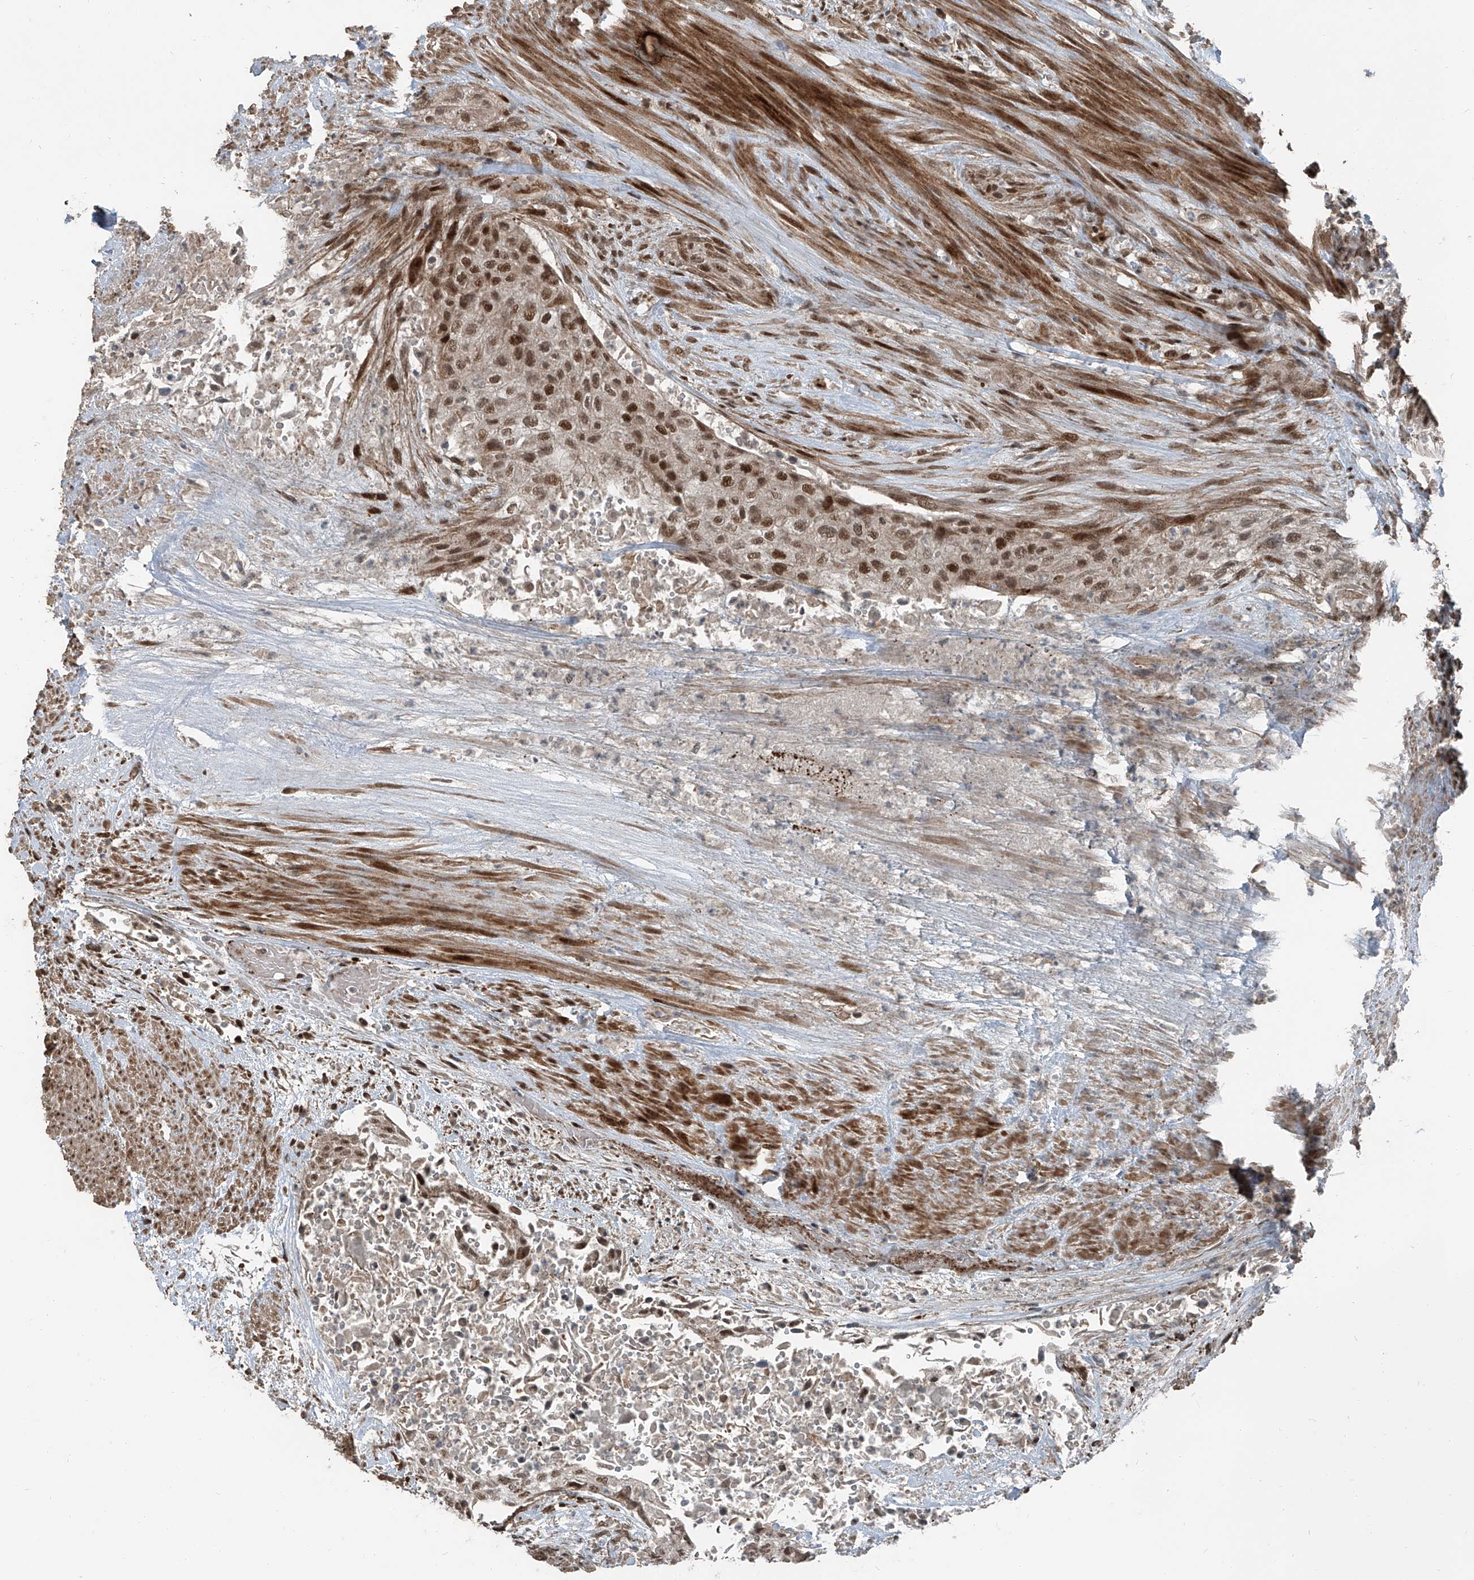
{"staining": {"intensity": "moderate", "quantity": ">75%", "location": "nuclear"}, "tissue": "urothelial cancer", "cell_type": "Tumor cells", "image_type": "cancer", "snomed": [{"axis": "morphology", "description": "Urothelial carcinoma, High grade"}, {"axis": "topography", "description": "Urinary bladder"}], "caption": "Human urothelial cancer stained for a protein (brown) reveals moderate nuclear positive expression in about >75% of tumor cells.", "gene": "ZNF570", "patient": {"sex": "male", "age": 35}}